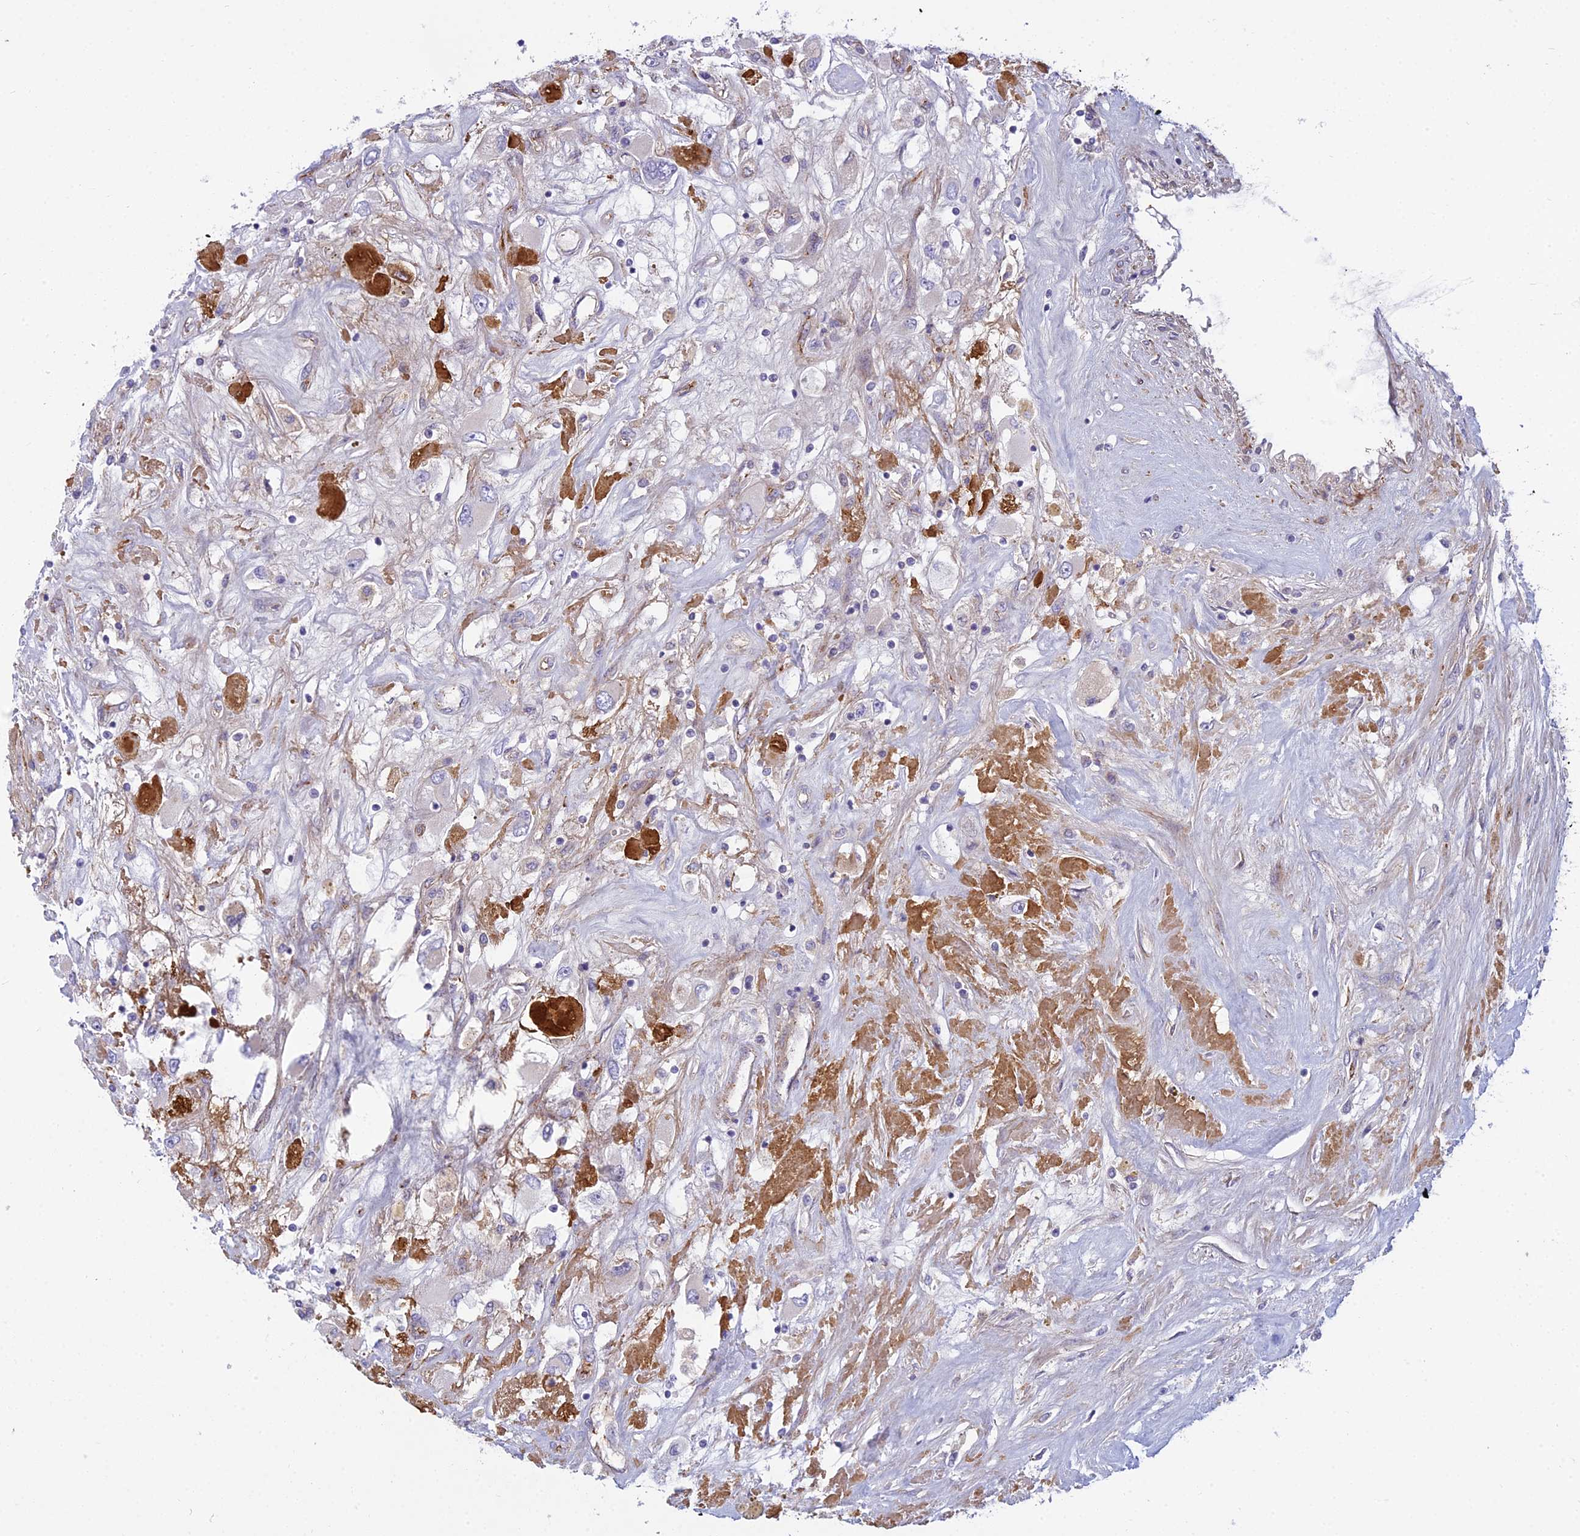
{"staining": {"intensity": "negative", "quantity": "none", "location": "none"}, "tissue": "renal cancer", "cell_type": "Tumor cells", "image_type": "cancer", "snomed": [{"axis": "morphology", "description": "Adenocarcinoma, NOS"}, {"axis": "topography", "description": "Kidney"}], "caption": "This is an IHC histopathology image of adenocarcinoma (renal). There is no positivity in tumor cells.", "gene": "DUS2", "patient": {"sex": "female", "age": 52}}